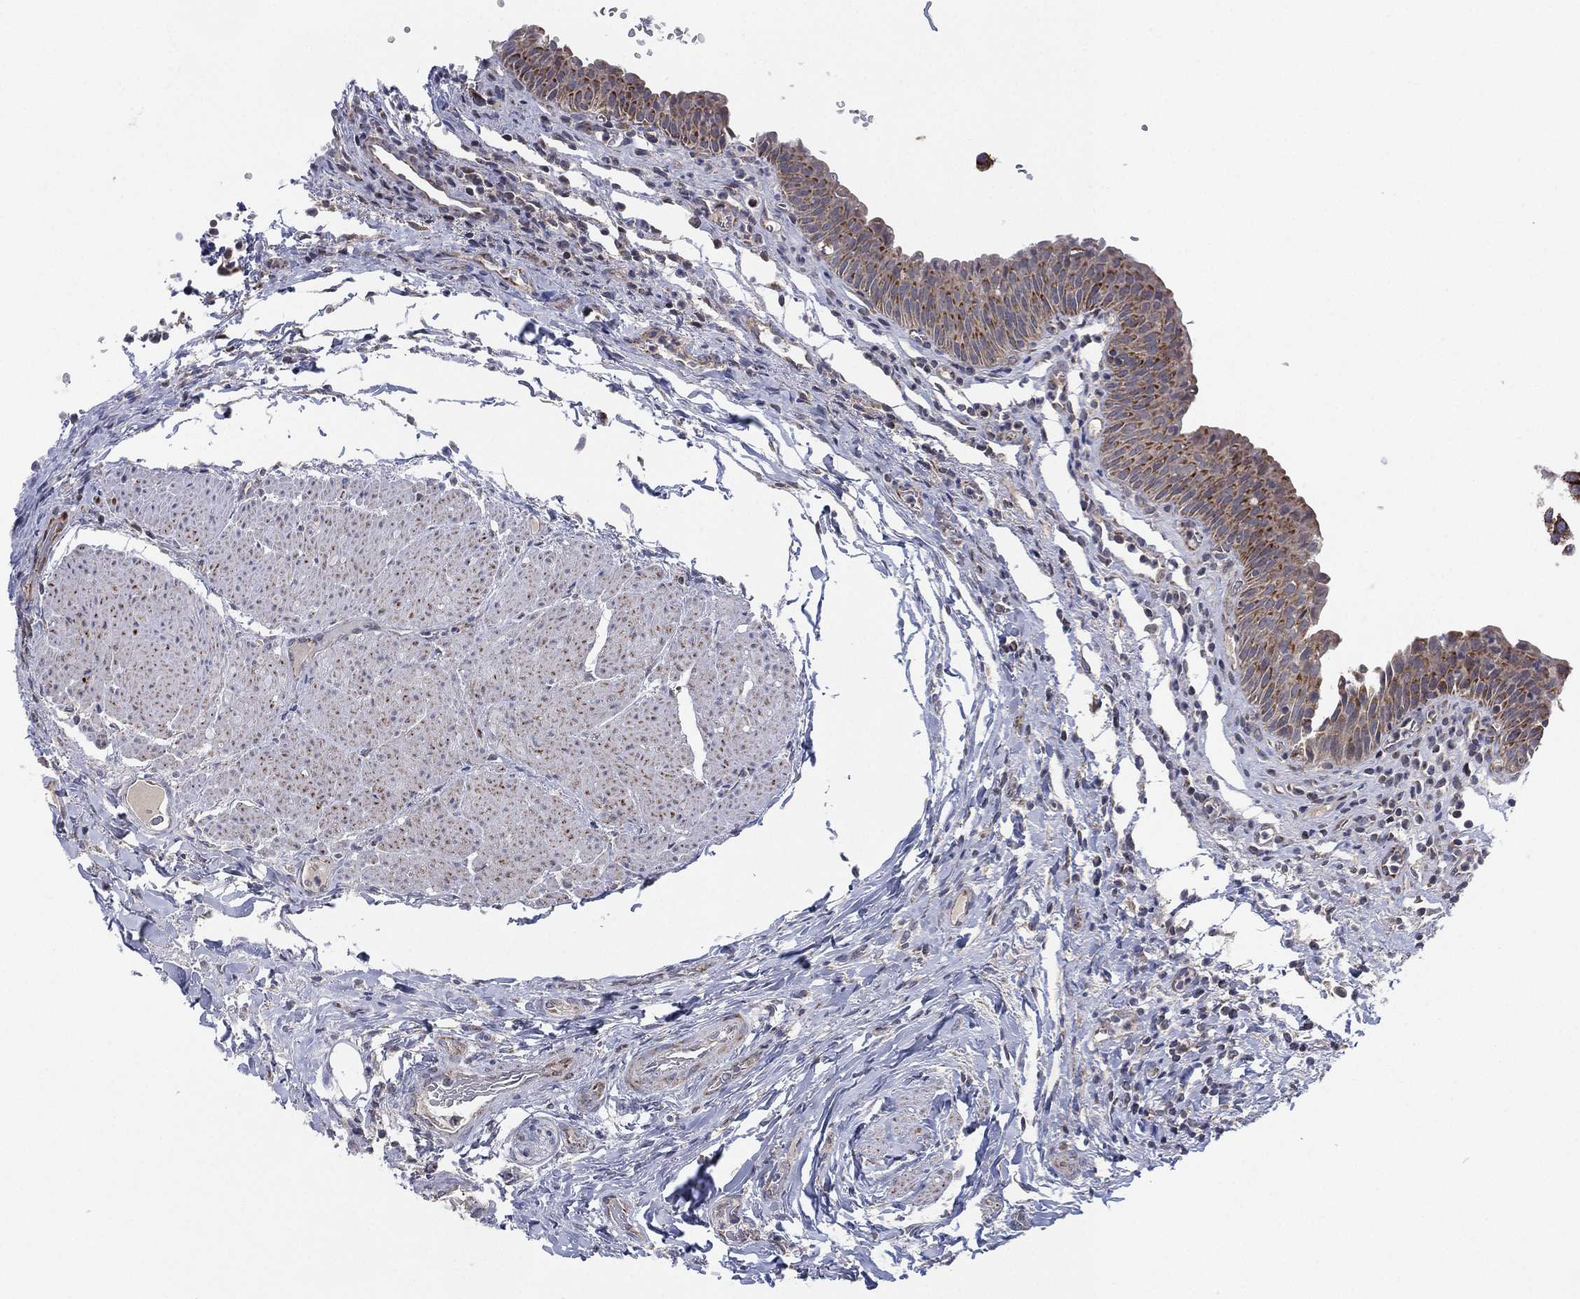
{"staining": {"intensity": "moderate", "quantity": ">75%", "location": "cytoplasmic/membranous"}, "tissue": "urinary bladder", "cell_type": "Urothelial cells", "image_type": "normal", "snomed": [{"axis": "morphology", "description": "Normal tissue, NOS"}, {"axis": "topography", "description": "Urinary bladder"}], "caption": "Urinary bladder stained with IHC displays moderate cytoplasmic/membranous expression in approximately >75% of urothelial cells. (Stains: DAB (3,3'-diaminobenzidine) in brown, nuclei in blue, Microscopy: brightfield microscopy at high magnification).", "gene": "PSMG4", "patient": {"sex": "male", "age": 66}}